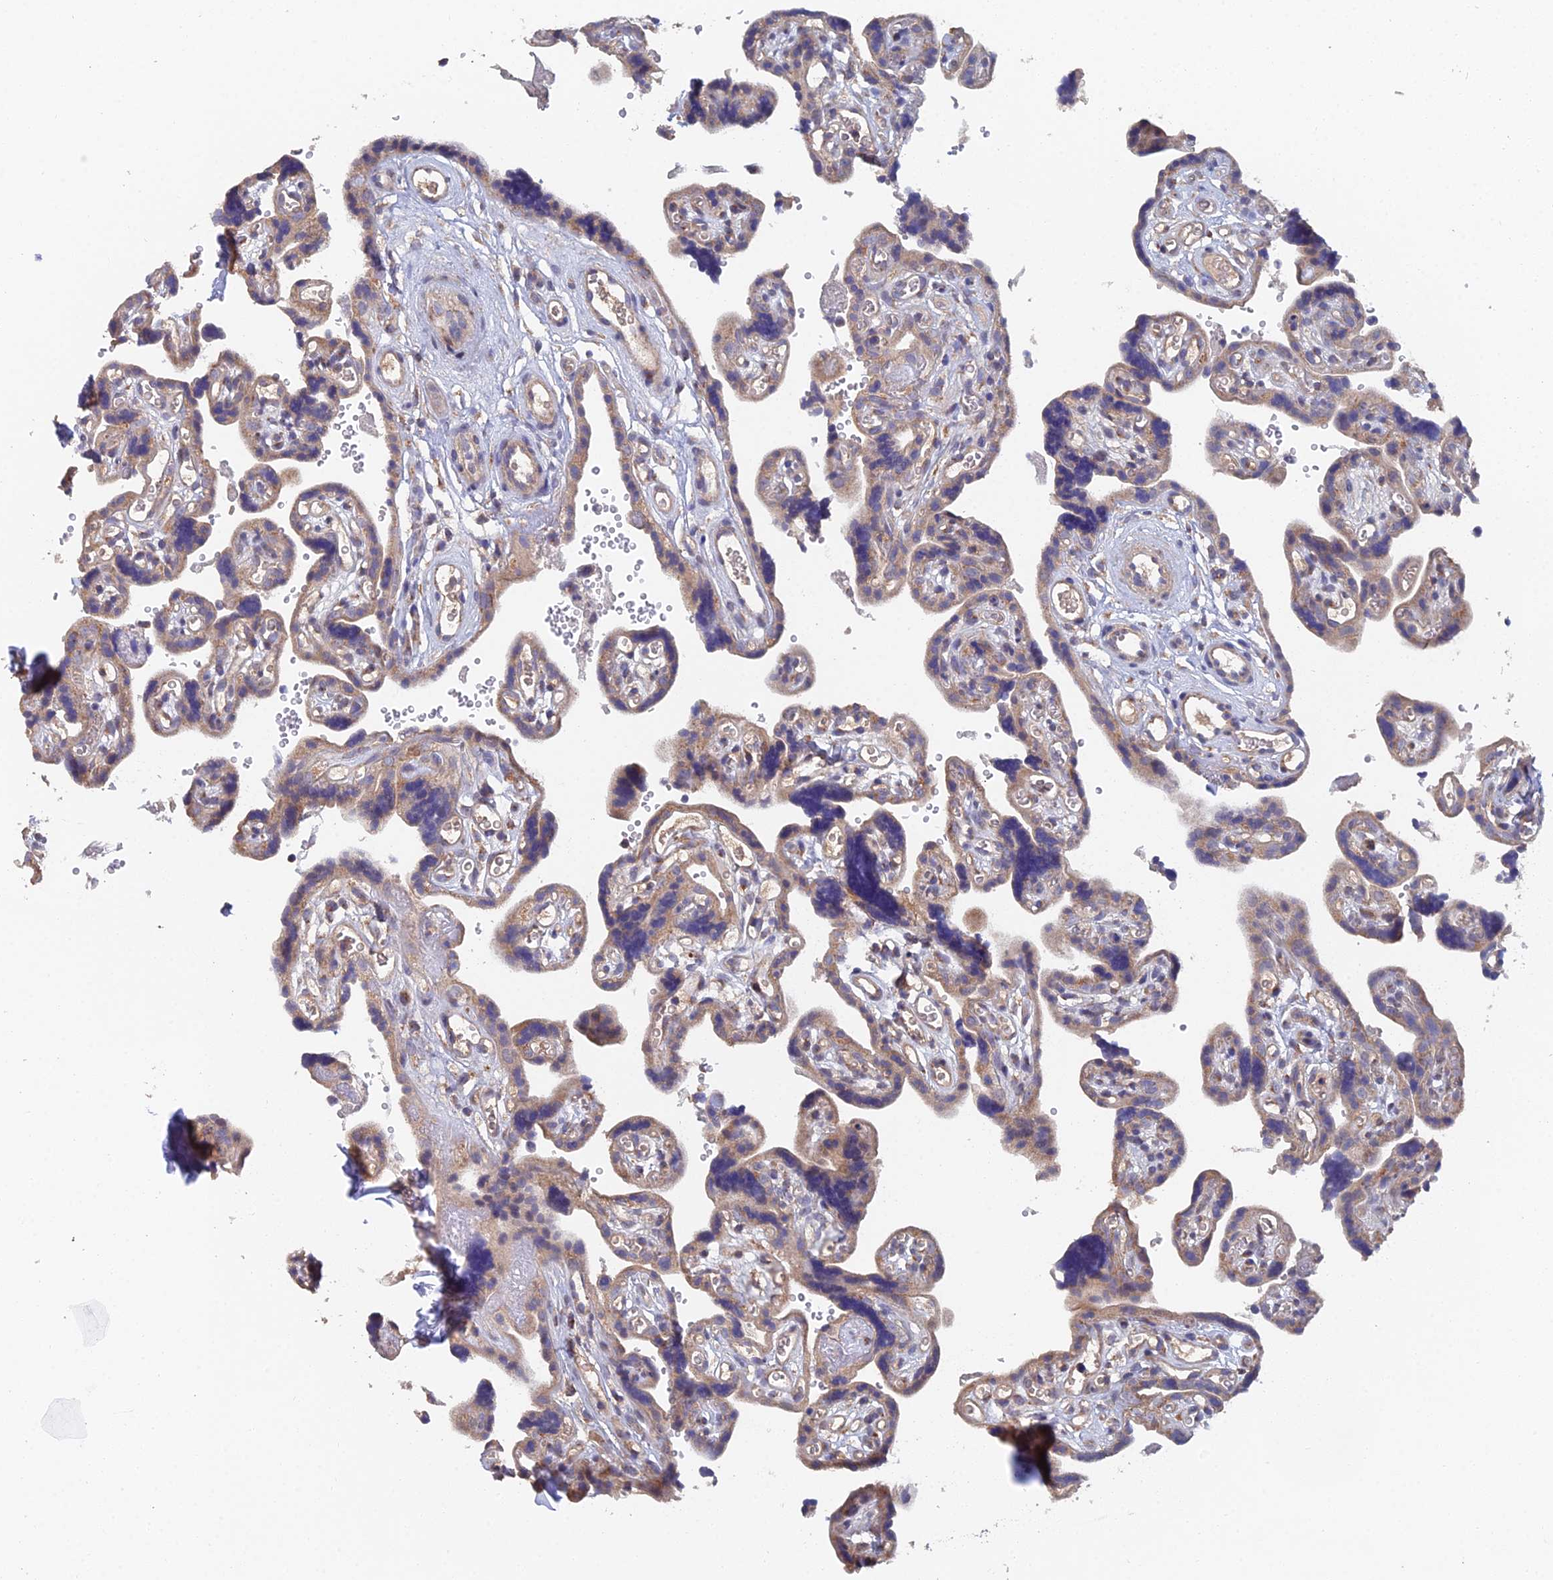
{"staining": {"intensity": "moderate", "quantity": "25%-75%", "location": "cytoplasmic/membranous"}, "tissue": "placenta", "cell_type": "Trophoblastic cells", "image_type": "normal", "snomed": [{"axis": "morphology", "description": "Normal tissue, NOS"}, {"axis": "topography", "description": "Placenta"}], "caption": "Protein expression analysis of benign human placenta reveals moderate cytoplasmic/membranous staining in about 25%-75% of trophoblastic cells.", "gene": "ECSIT", "patient": {"sex": "female", "age": 30}}